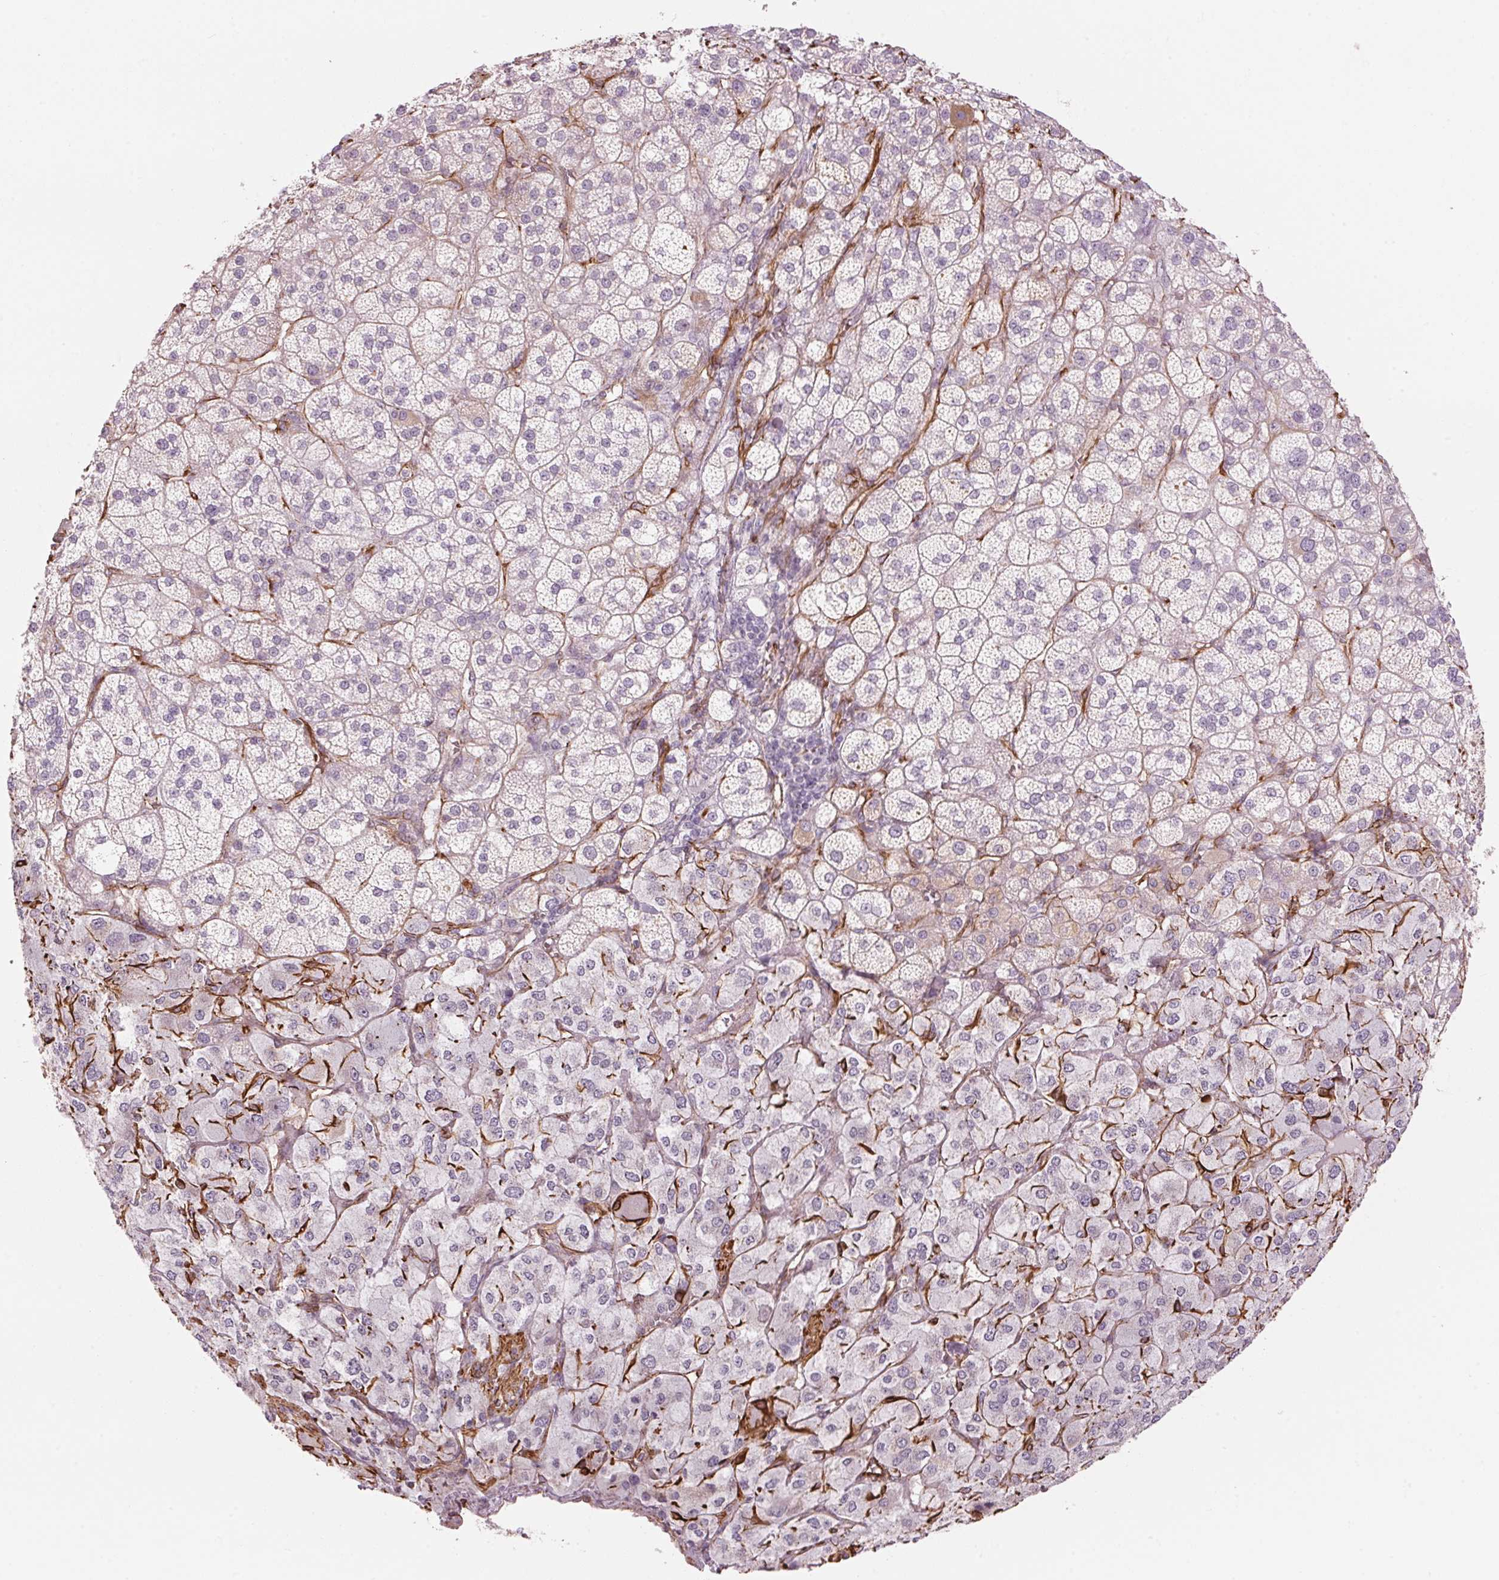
{"staining": {"intensity": "negative", "quantity": "none", "location": "none"}, "tissue": "adrenal gland", "cell_type": "Glandular cells", "image_type": "normal", "snomed": [{"axis": "morphology", "description": "Normal tissue, NOS"}, {"axis": "topography", "description": "Adrenal gland"}], "caption": "DAB immunohistochemical staining of benign adrenal gland reveals no significant positivity in glandular cells.", "gene": "CLPS", "patient": {"sex": "female", "age": 60}}